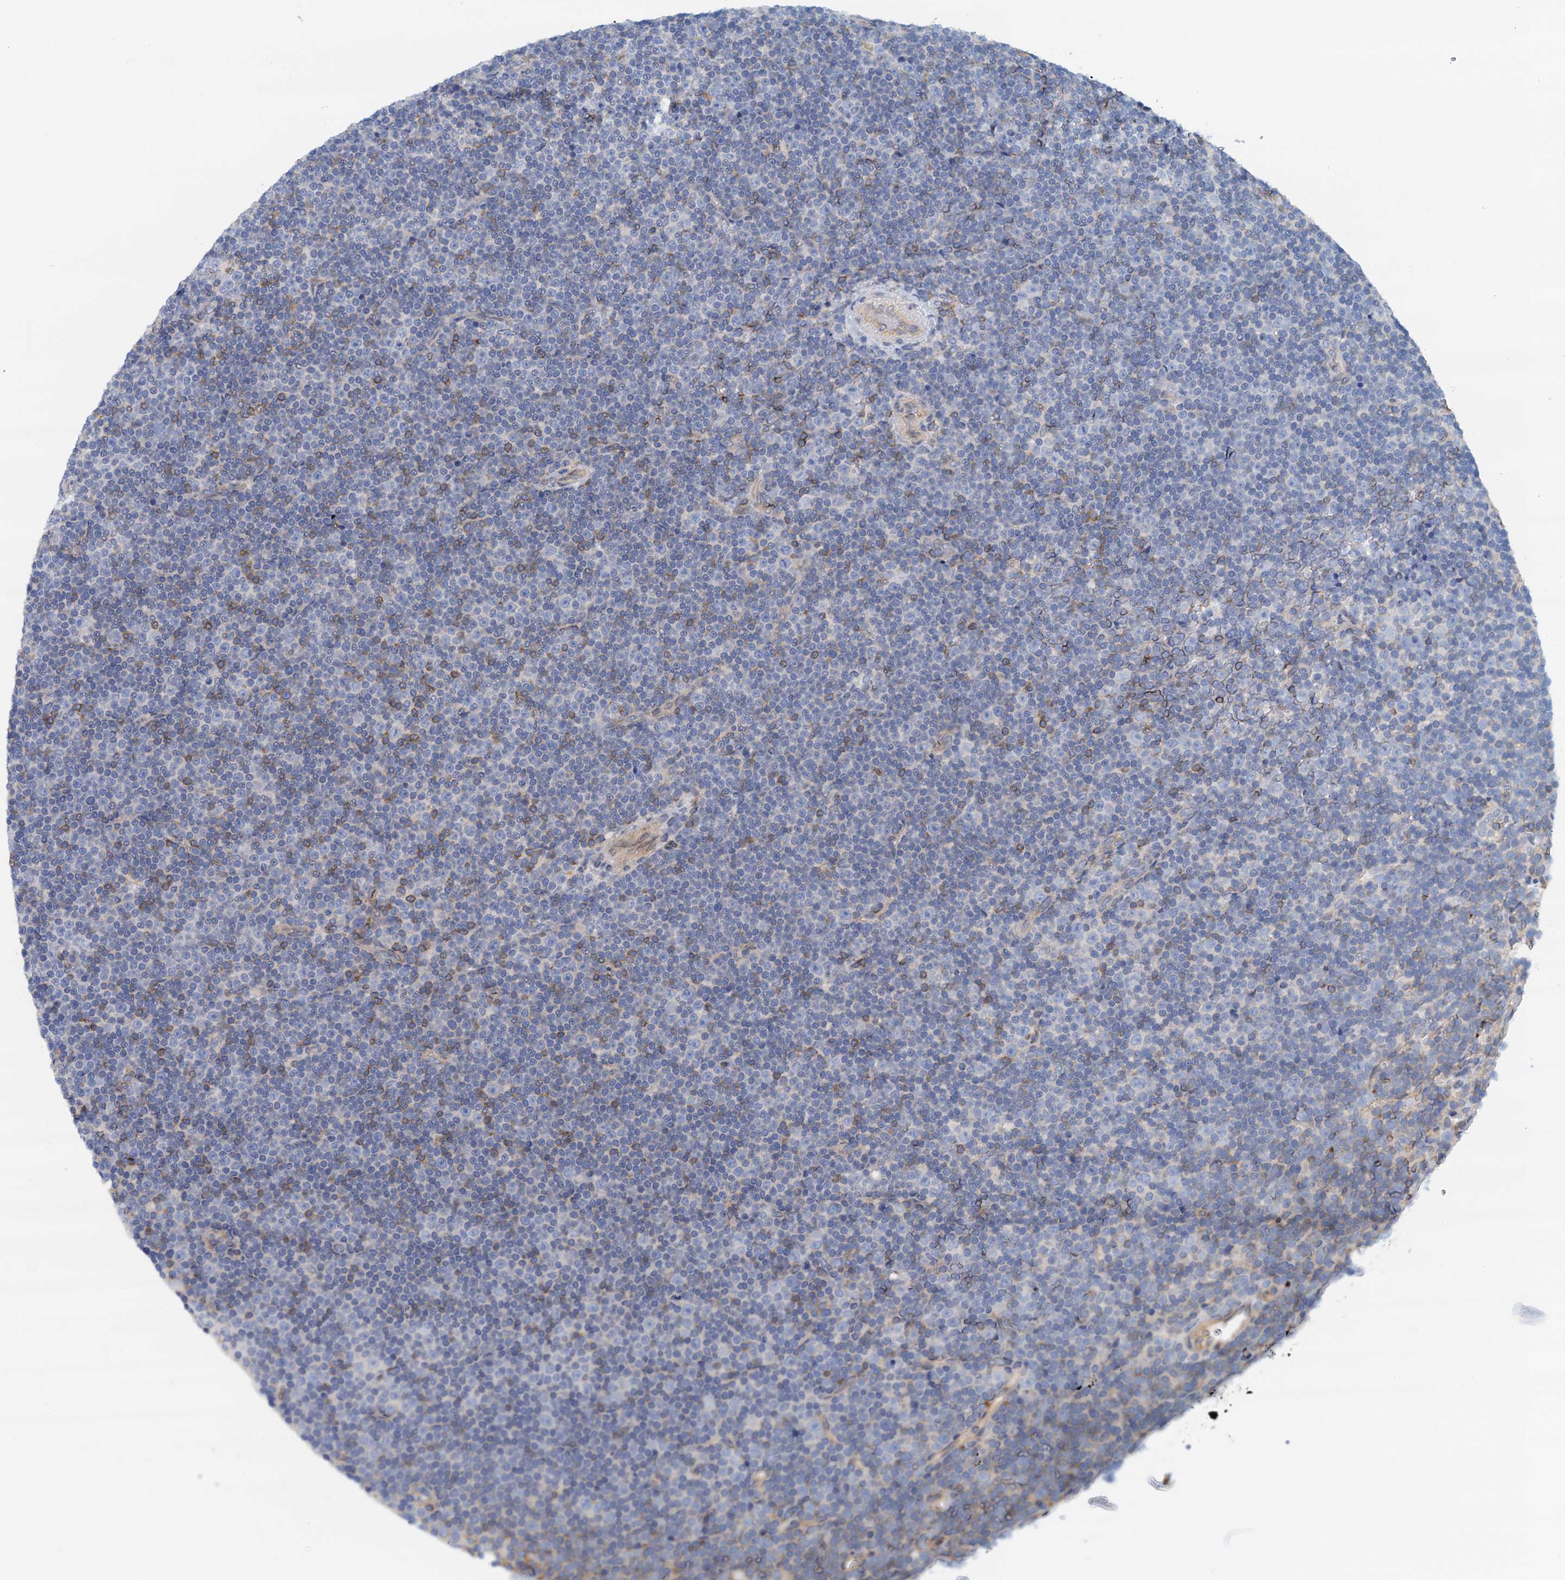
{"staining": {"intensity": "negative", "quantity": "none", "location": "none"}, "tissue": "lymphoma", "cell_type": "Tumor cells", "image_type": "cancer", "snomed": [{"axis": "morphology", "description": "Malignant lymphoma, non-Hodgkin's type, Low grade"}, {"axis": "topography", "description": "Lymph node"}], "caption": "IHC image of lymphoma stained for a protein (brown), which demonstrates no expression in tumor cells.", "gene": "ROGDI", "patient": {"sex": "female", "age": 67}}